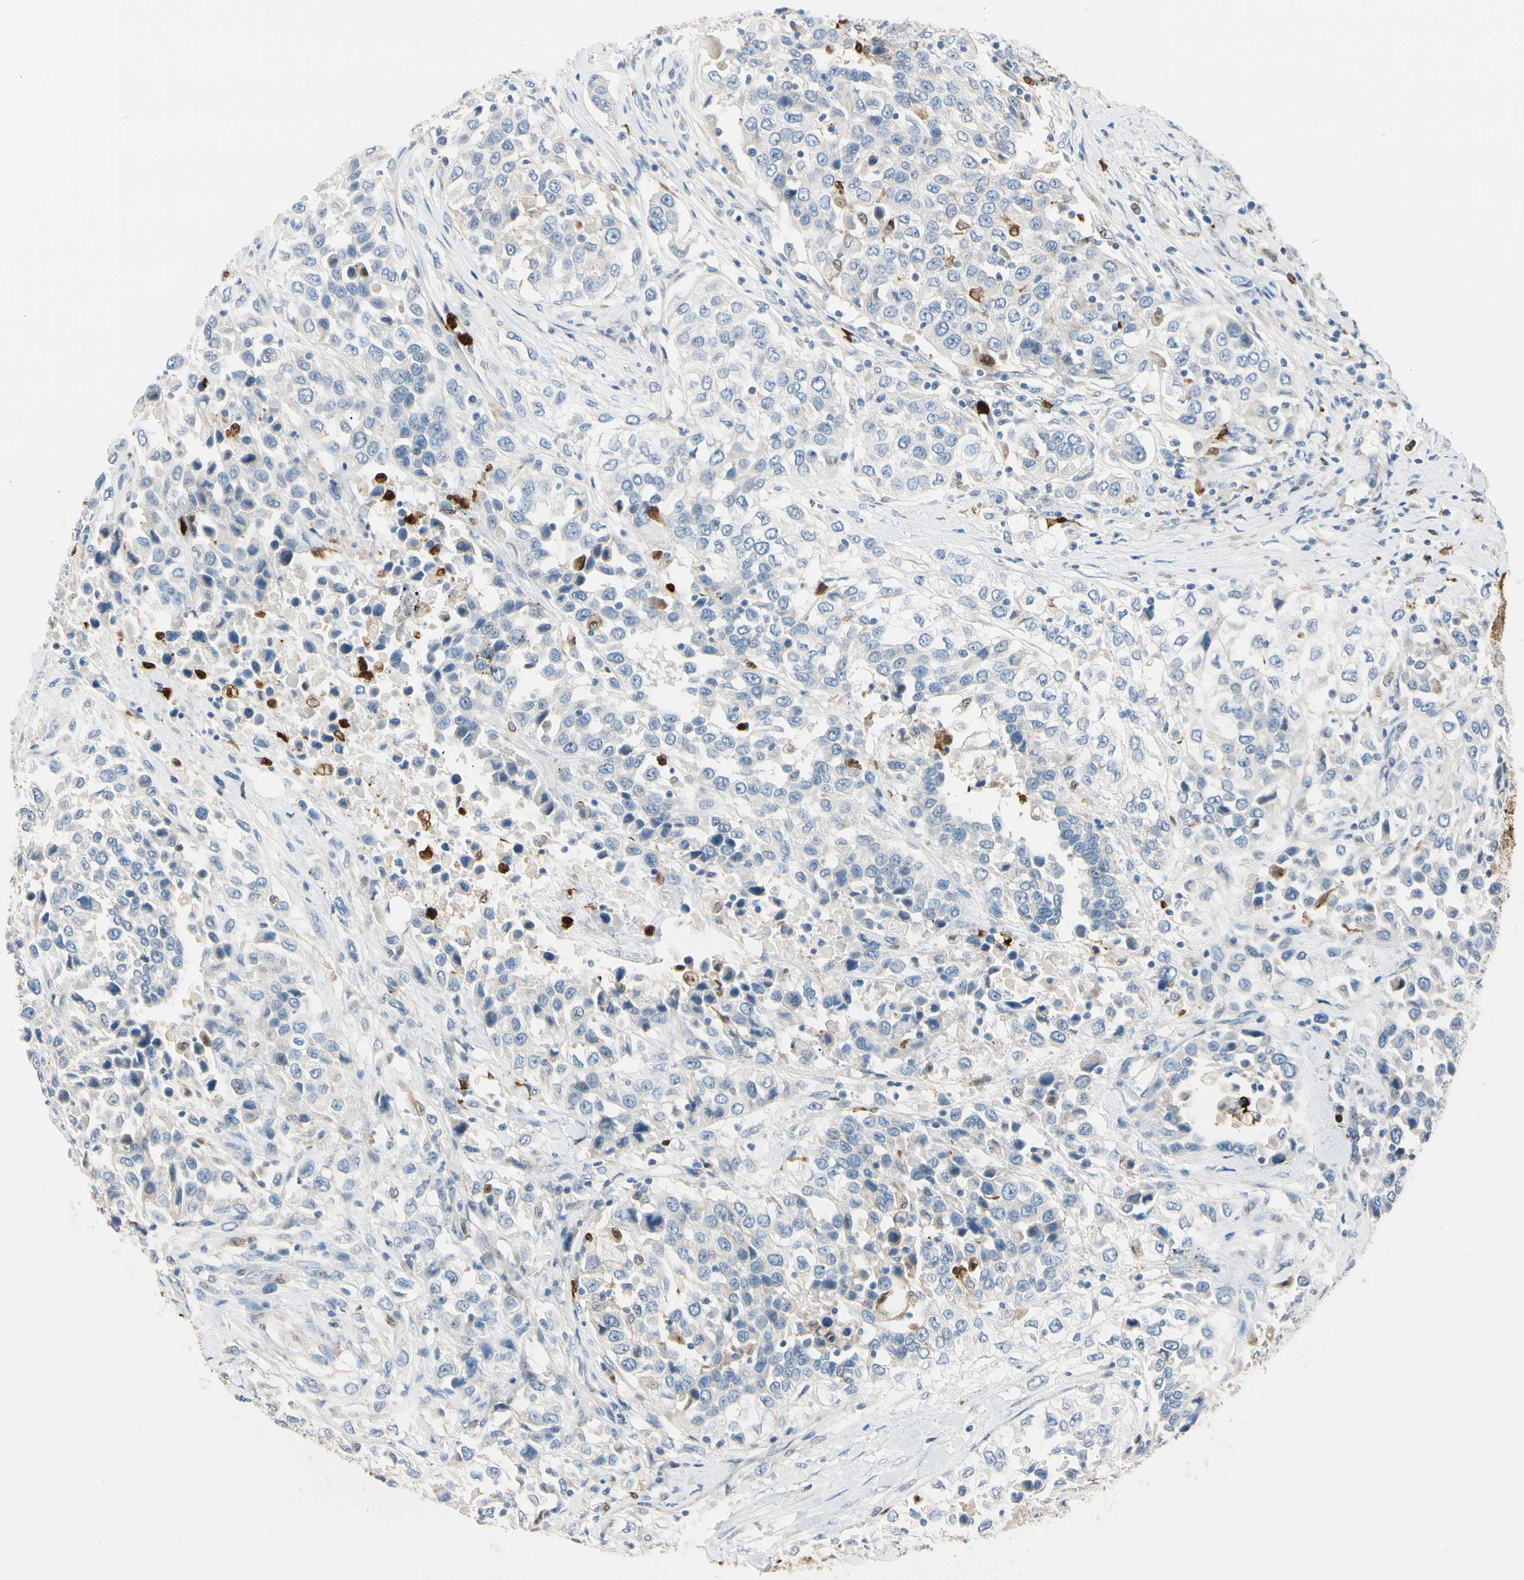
{"staining": {"intensity": "negative", "quantity": "none", "location": "none"}, "tissue": "urothelial cancer", "cell_type": "Tumor cells", "image_type": "cancer", "snomed": [{"axis": "morphology", "description": "Urothelial carcinoma, High grade"}, {"axis": "topography", "description": "Urinary bladder"}], "caption": "A histopathology image of high-grade urothelial carcinoma stained for a protein demonstrates no brown staining in tumor cells.", "gene": "TRAF5", "patient": {"sex": "female", "age": 80}}